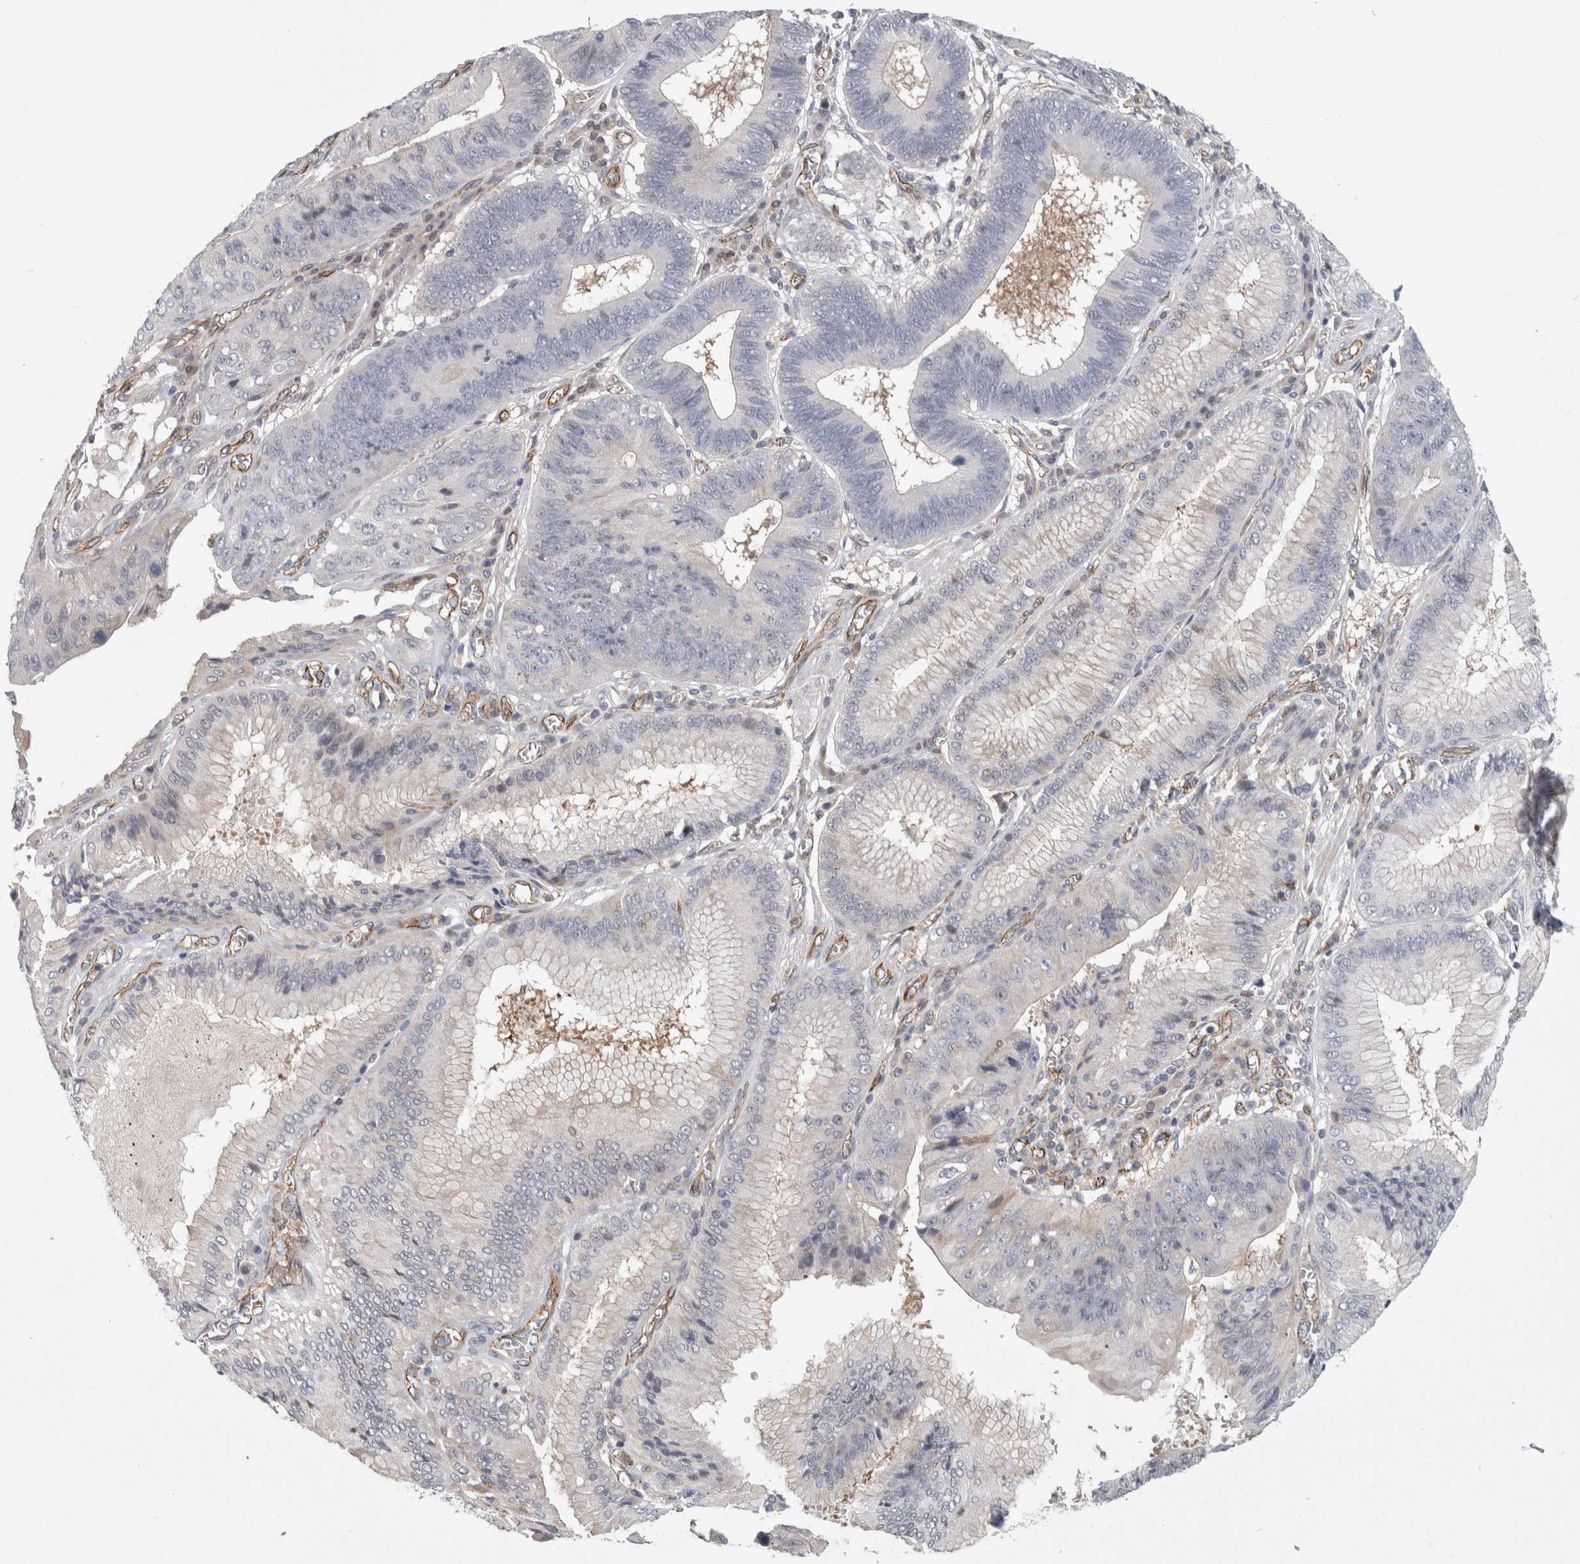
{"staining": {"intensity": "negative", "quantity": "none", "location": "none"}, "tissue": "stomach cancer", "cell_type": "Tumor cells", "image_type": "cancer", "snomed": [{"axis": "morphology", "description": "Adenocarcinoma, NOS"}, {"axis": "topography", "description": "Stomach"}], "caption": "Human stomach adenocarcinoma stained for a protein using immunohistochemistry displays no expression in tumor cells.", "gene": "ZNF862", "patient": {"sex": "male", "age": 59}}